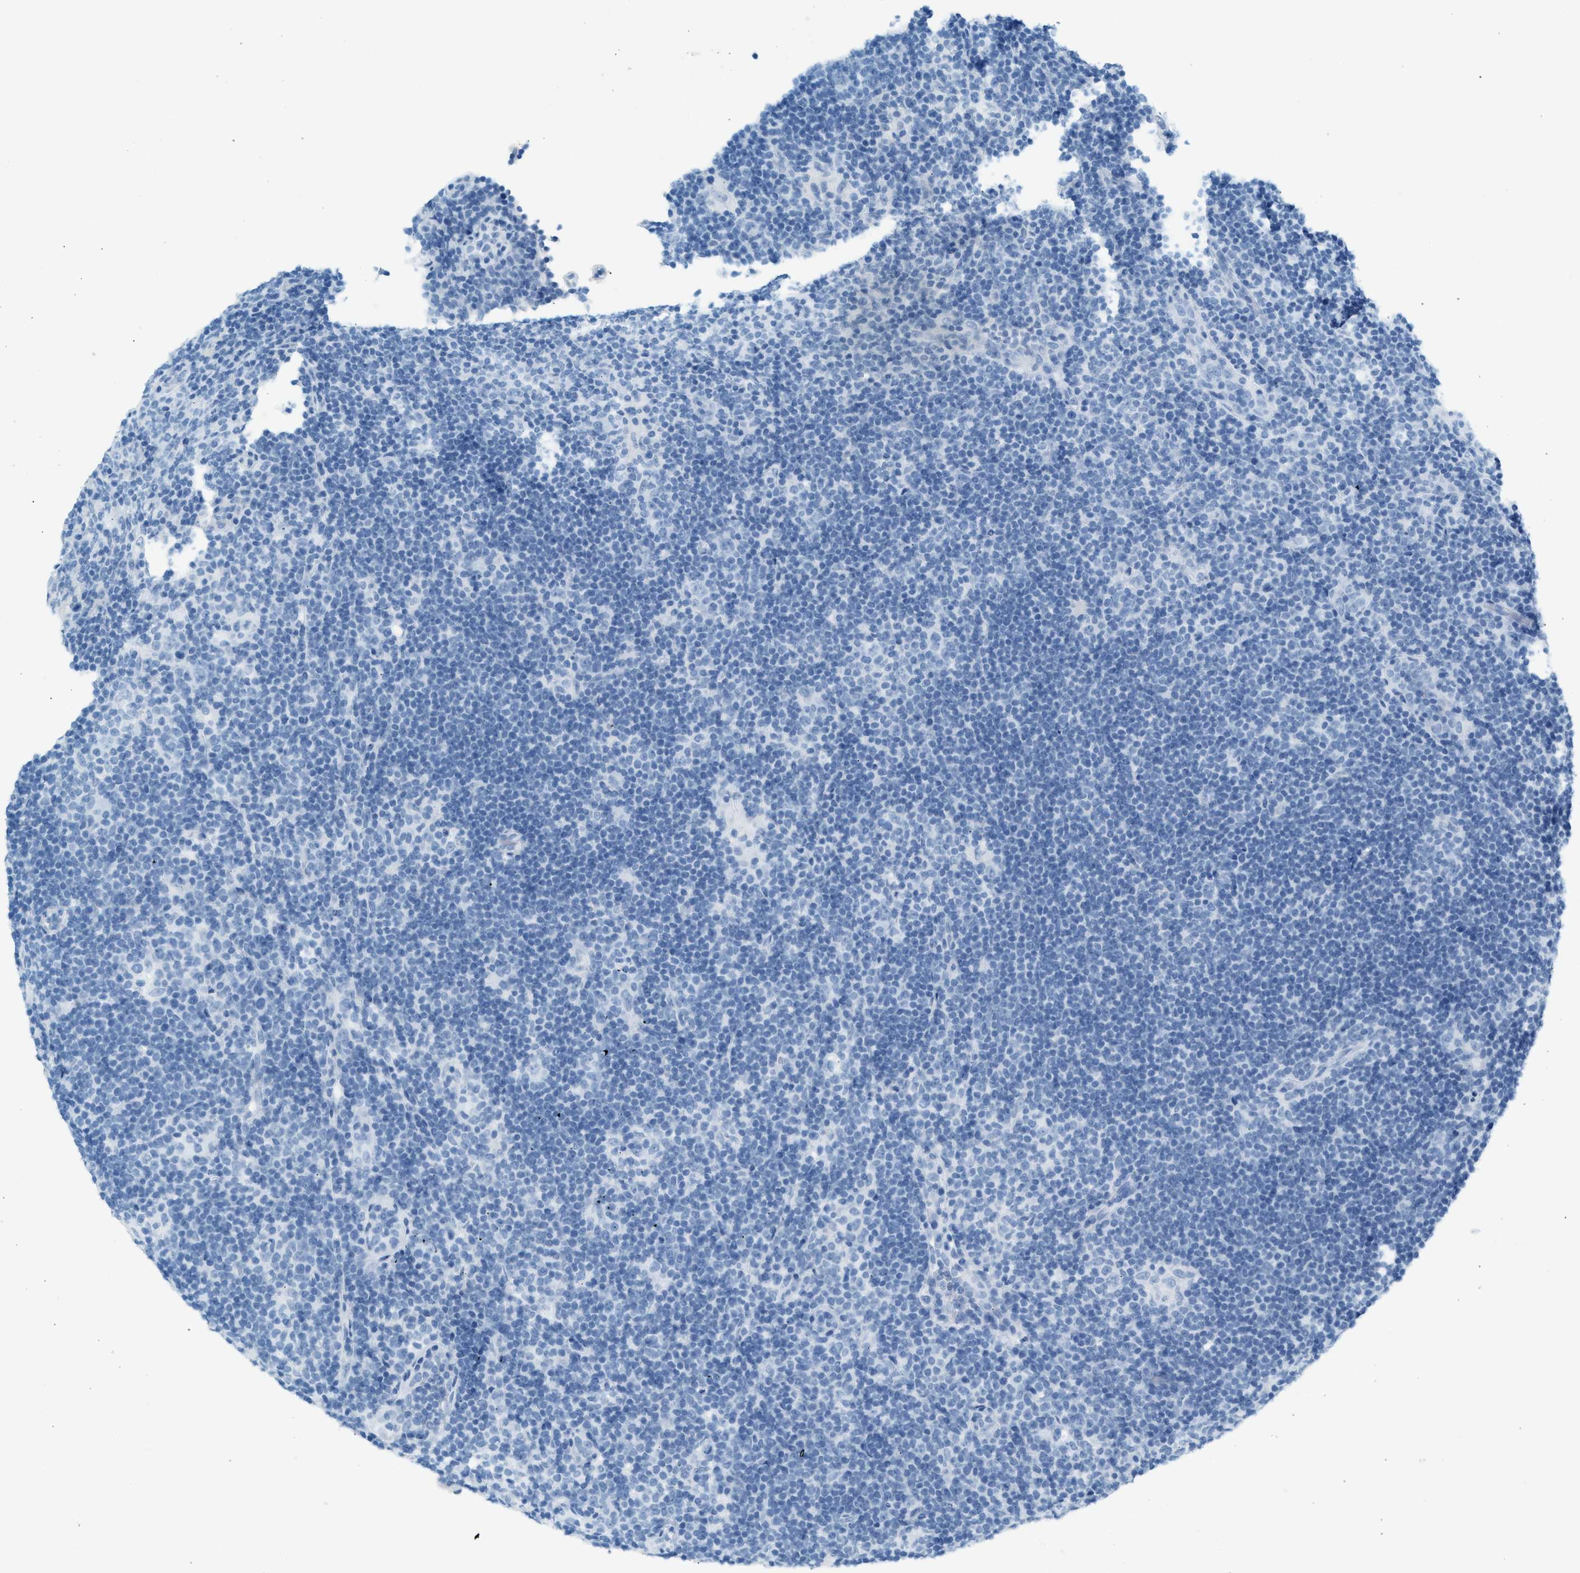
{"staining": {"intensity": "negative", "quantity": "none", "location": "none"}, "tissue": "lymphoma", "cell_type": "Tumor cells", "image_type": "cancer", "snomed": [{"axis": "morphology", "description": "Hodgkin's disease, NOS"}, {"axis": "topography", "description": "Lymph node"}], "caption": "This histopathology image is of Hodgkin's disease stained with immunohistochemistry (IHC) to label a protein in brown with the nuclei are counter-stained blue. There is no staining in tumor cells.", "gene": "HHATL", "patient": {"sex": "female", "age": 57}}